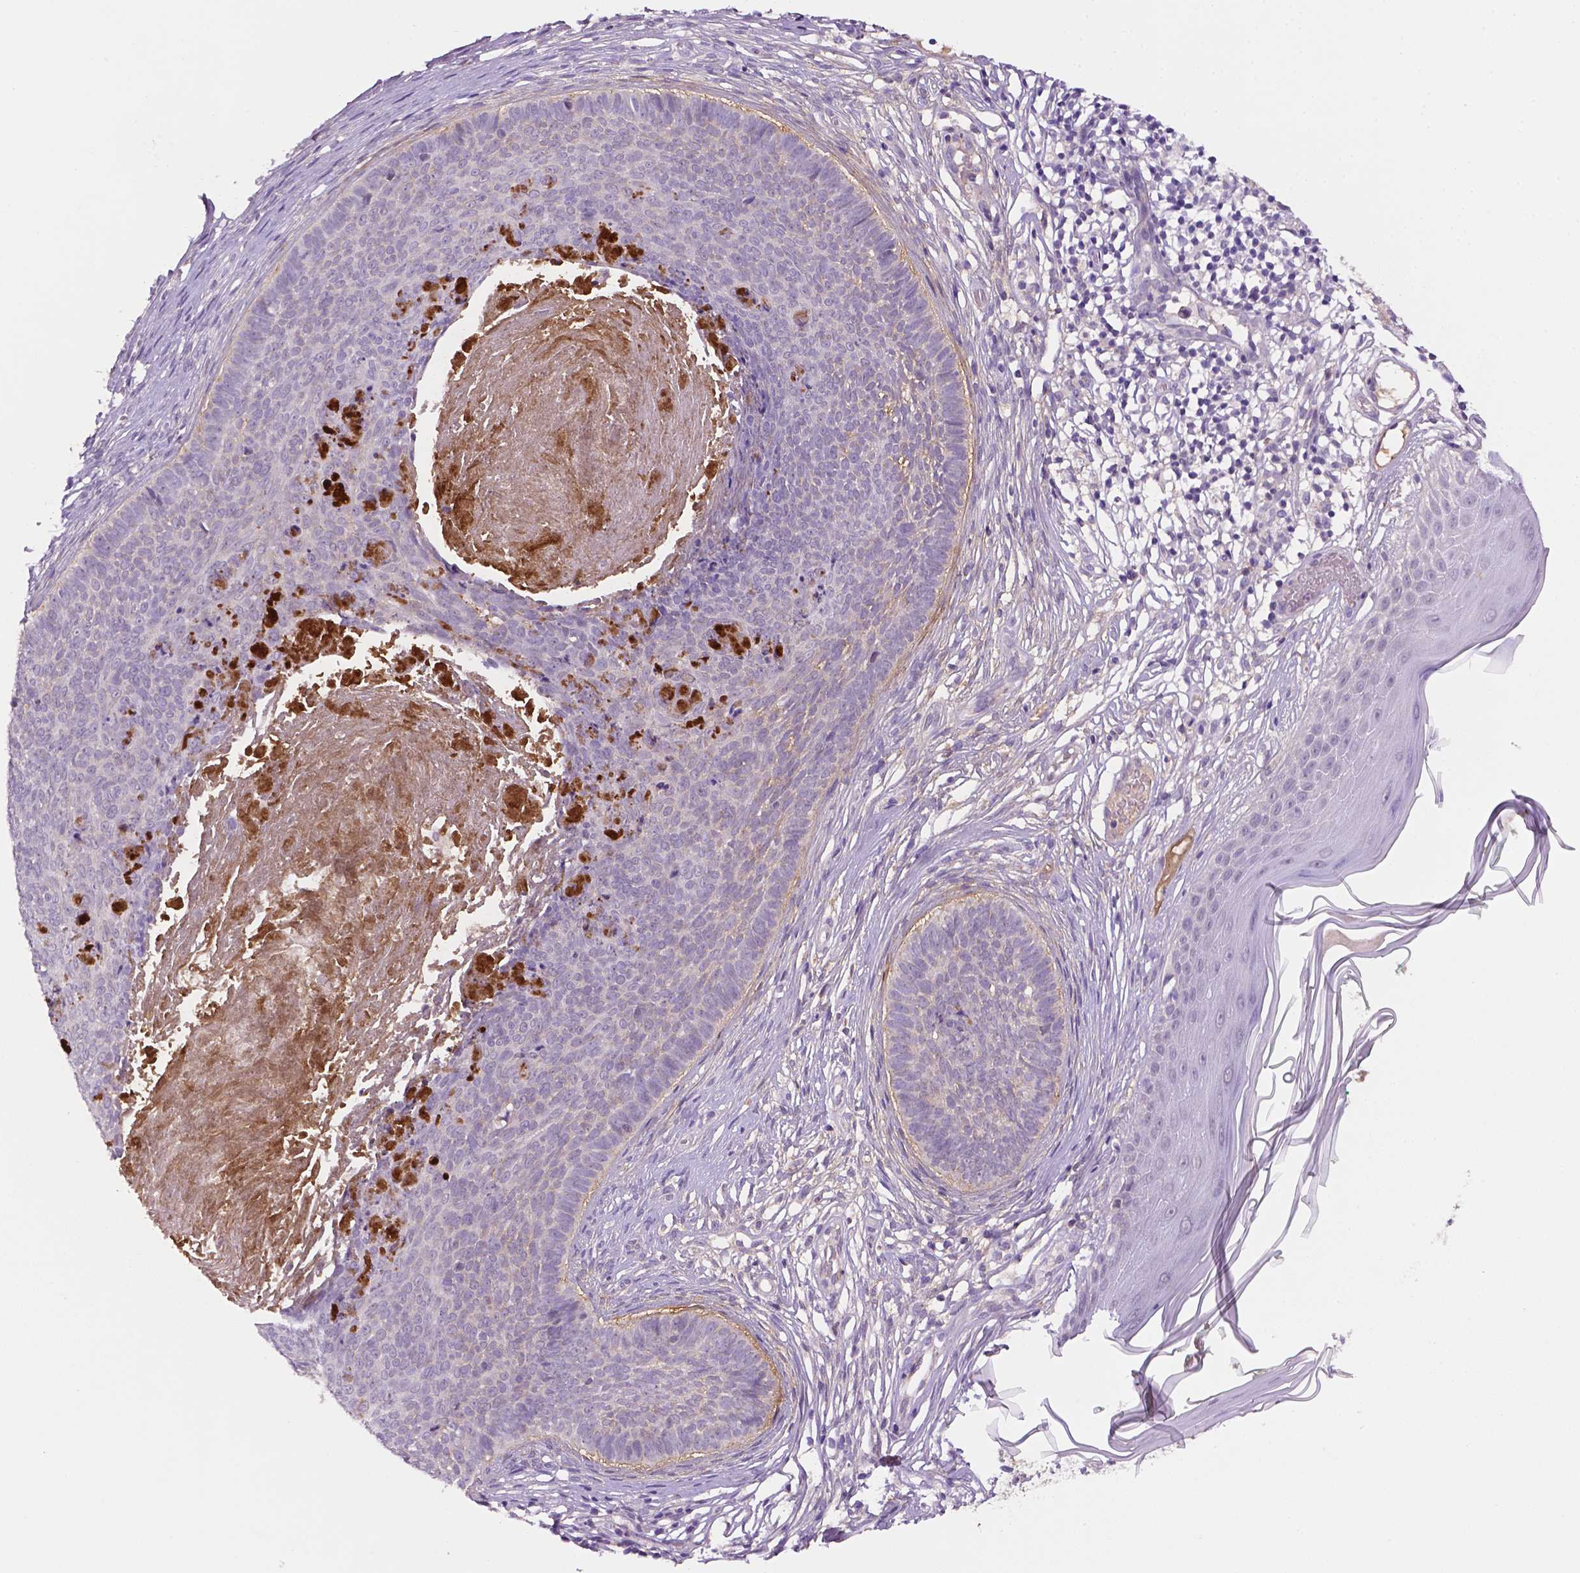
{"staining": {"intensity": "negative", "quantity": "none", "location": "none"}, "tissue": "skin cancer", "cell_type": "Tumor cells", "image_type": "cancer", "snomed": [{"axis": "morphology", "description": "Basal cell carcinoma"}, {"axis": "topography", "description": "Skin"}], "caption": "The immunohistochemistry (IHC) micrograph has no significant staining in tumor cells of basal cell carcinoma (skin) tissue.", "gene": "FBLN1", "patient": {"sex": "male", "age": 85}}